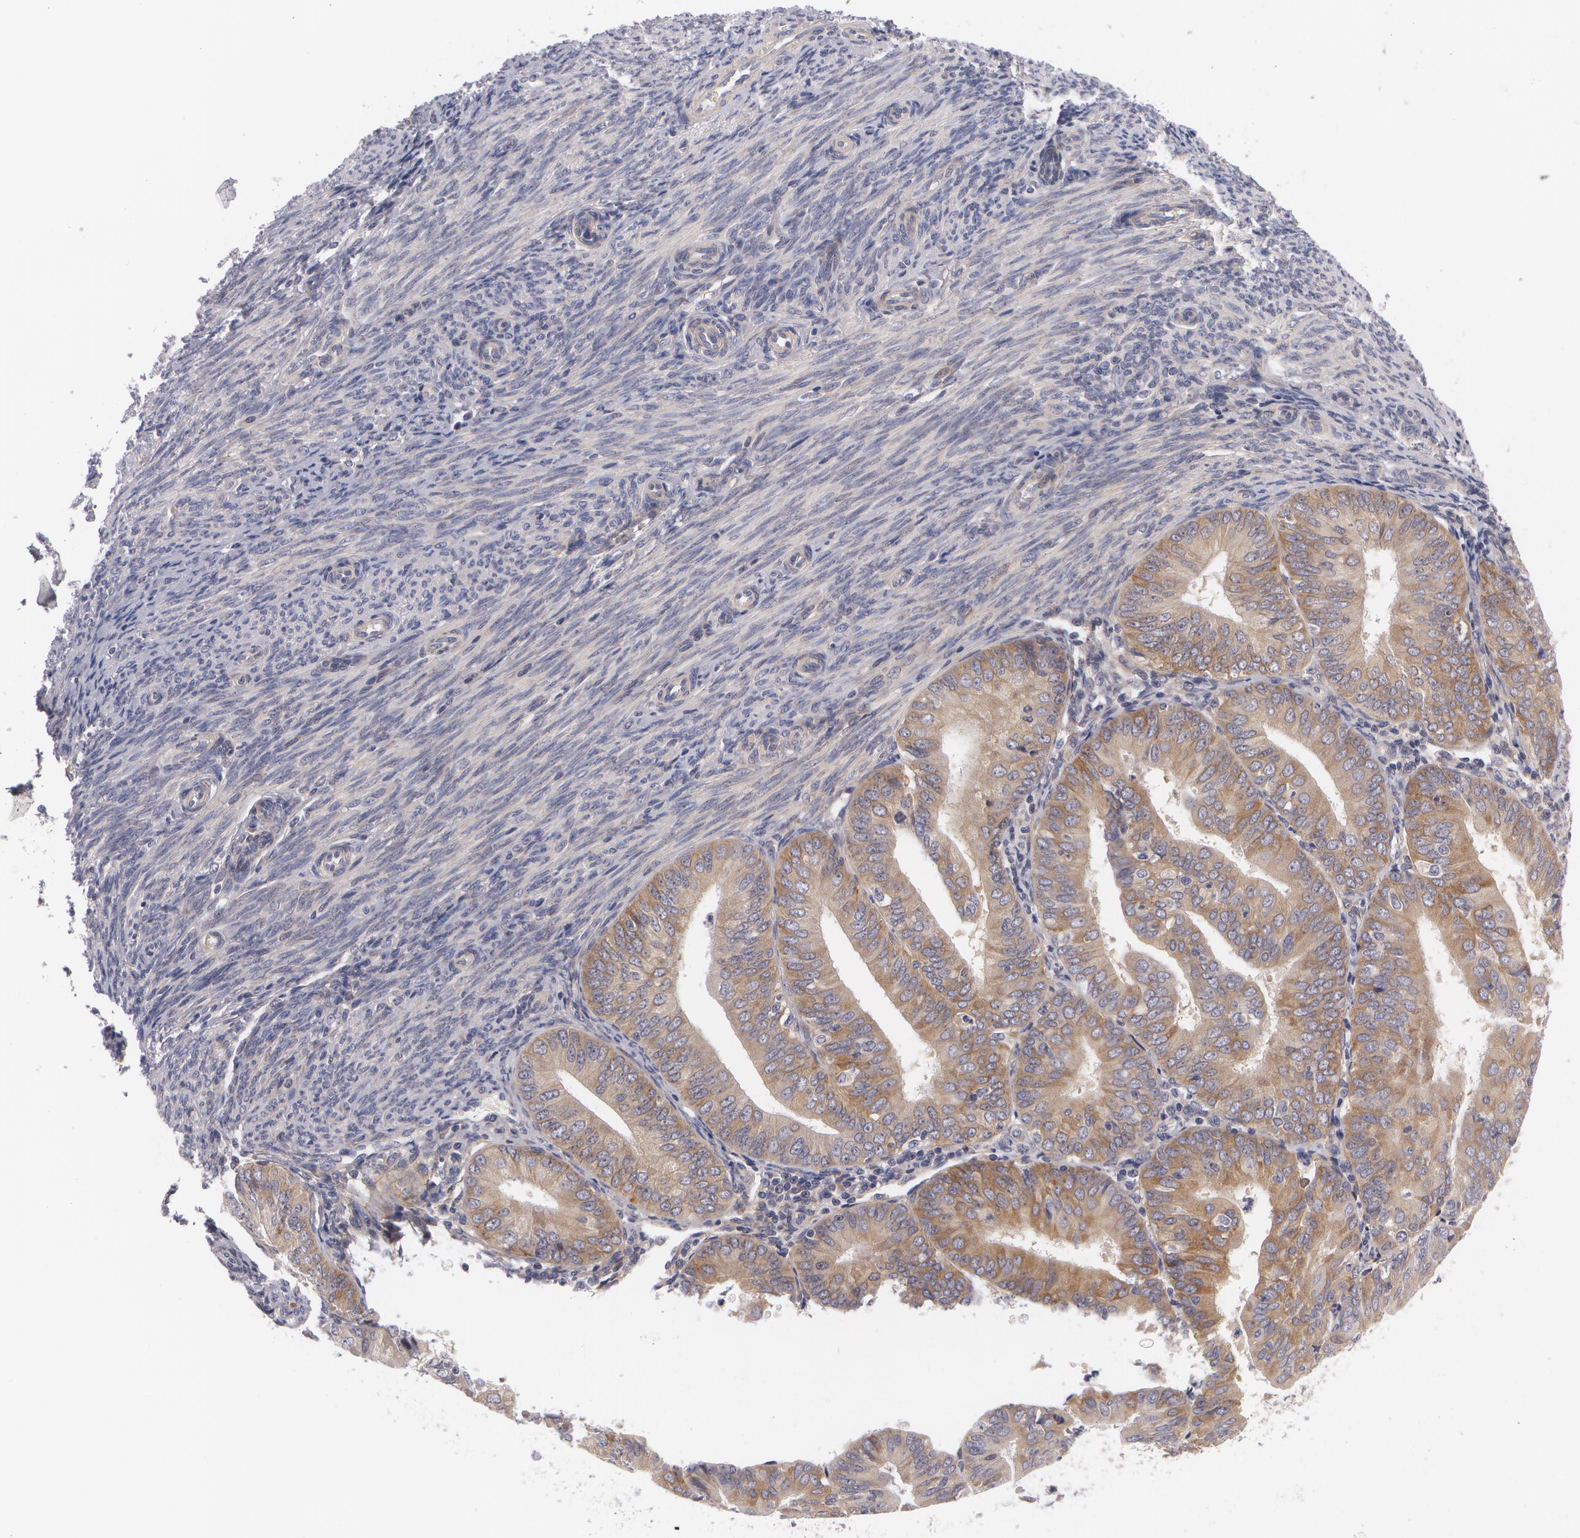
{"staining": {"intensity": "moderate", "quantity": ">75%", "location": "cytoplasmic/membranous"}, "tissue": "endometrial cancer", "cell_type": "Tumor cells", "image_type": "cancer", "snomed": [{"axis": "morphology", "description": "Adenocarcinoma, NOS"}, {"axis": "topography", "description": "Endometrium"}], "caption": "Immunohistochemistry photomicrograph of neoplastic tissue: human endometrial cancer stained using immunohistochemistry (IHC) displays medium levels of moderate protein expression localized specifically in the cytoplasmic/membranous of tumor cells, appearing as a cytoplasmic/membranous brown color.", "gene": "CASK", "patient": {"sex": "female", "age": 79}}